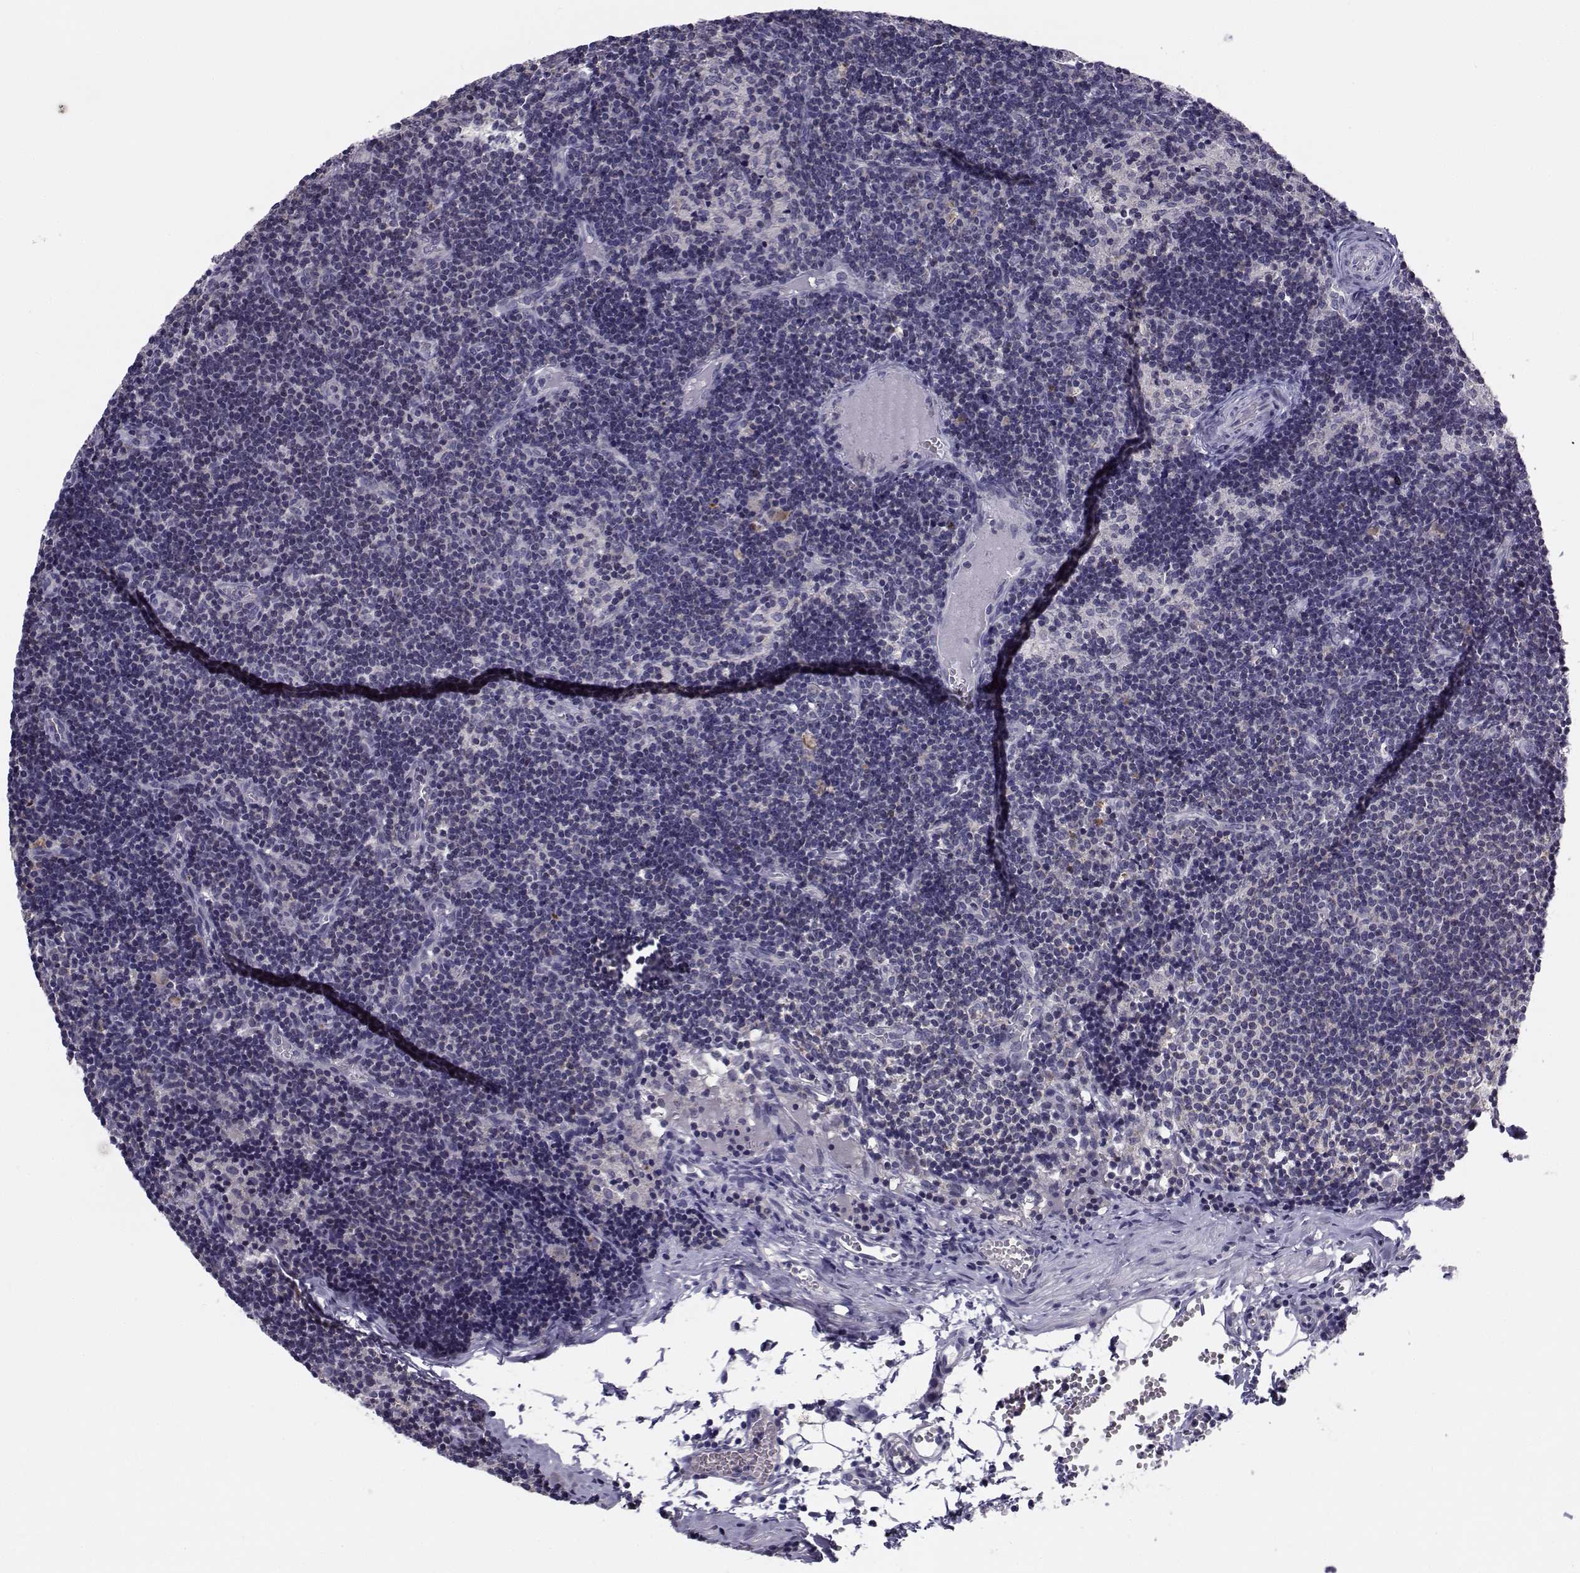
{"staining": {"intensity": "negative", "quantity": "none", "location": "none"}, "tissue": "lymph node", "cell_type": "Germinal center cells", "image_type": "normal", "snomed": [{"axis": "morphology", "description": "Normal tissue, NOS"}, {"axis": "topography", "description": "Lymph node"}], "caption": "IHC of unremarkable lymph node reveals no positivity in germinal center cells.", "gene": "ANGPT1", "patient": {"sex": "female", "age": 50}}